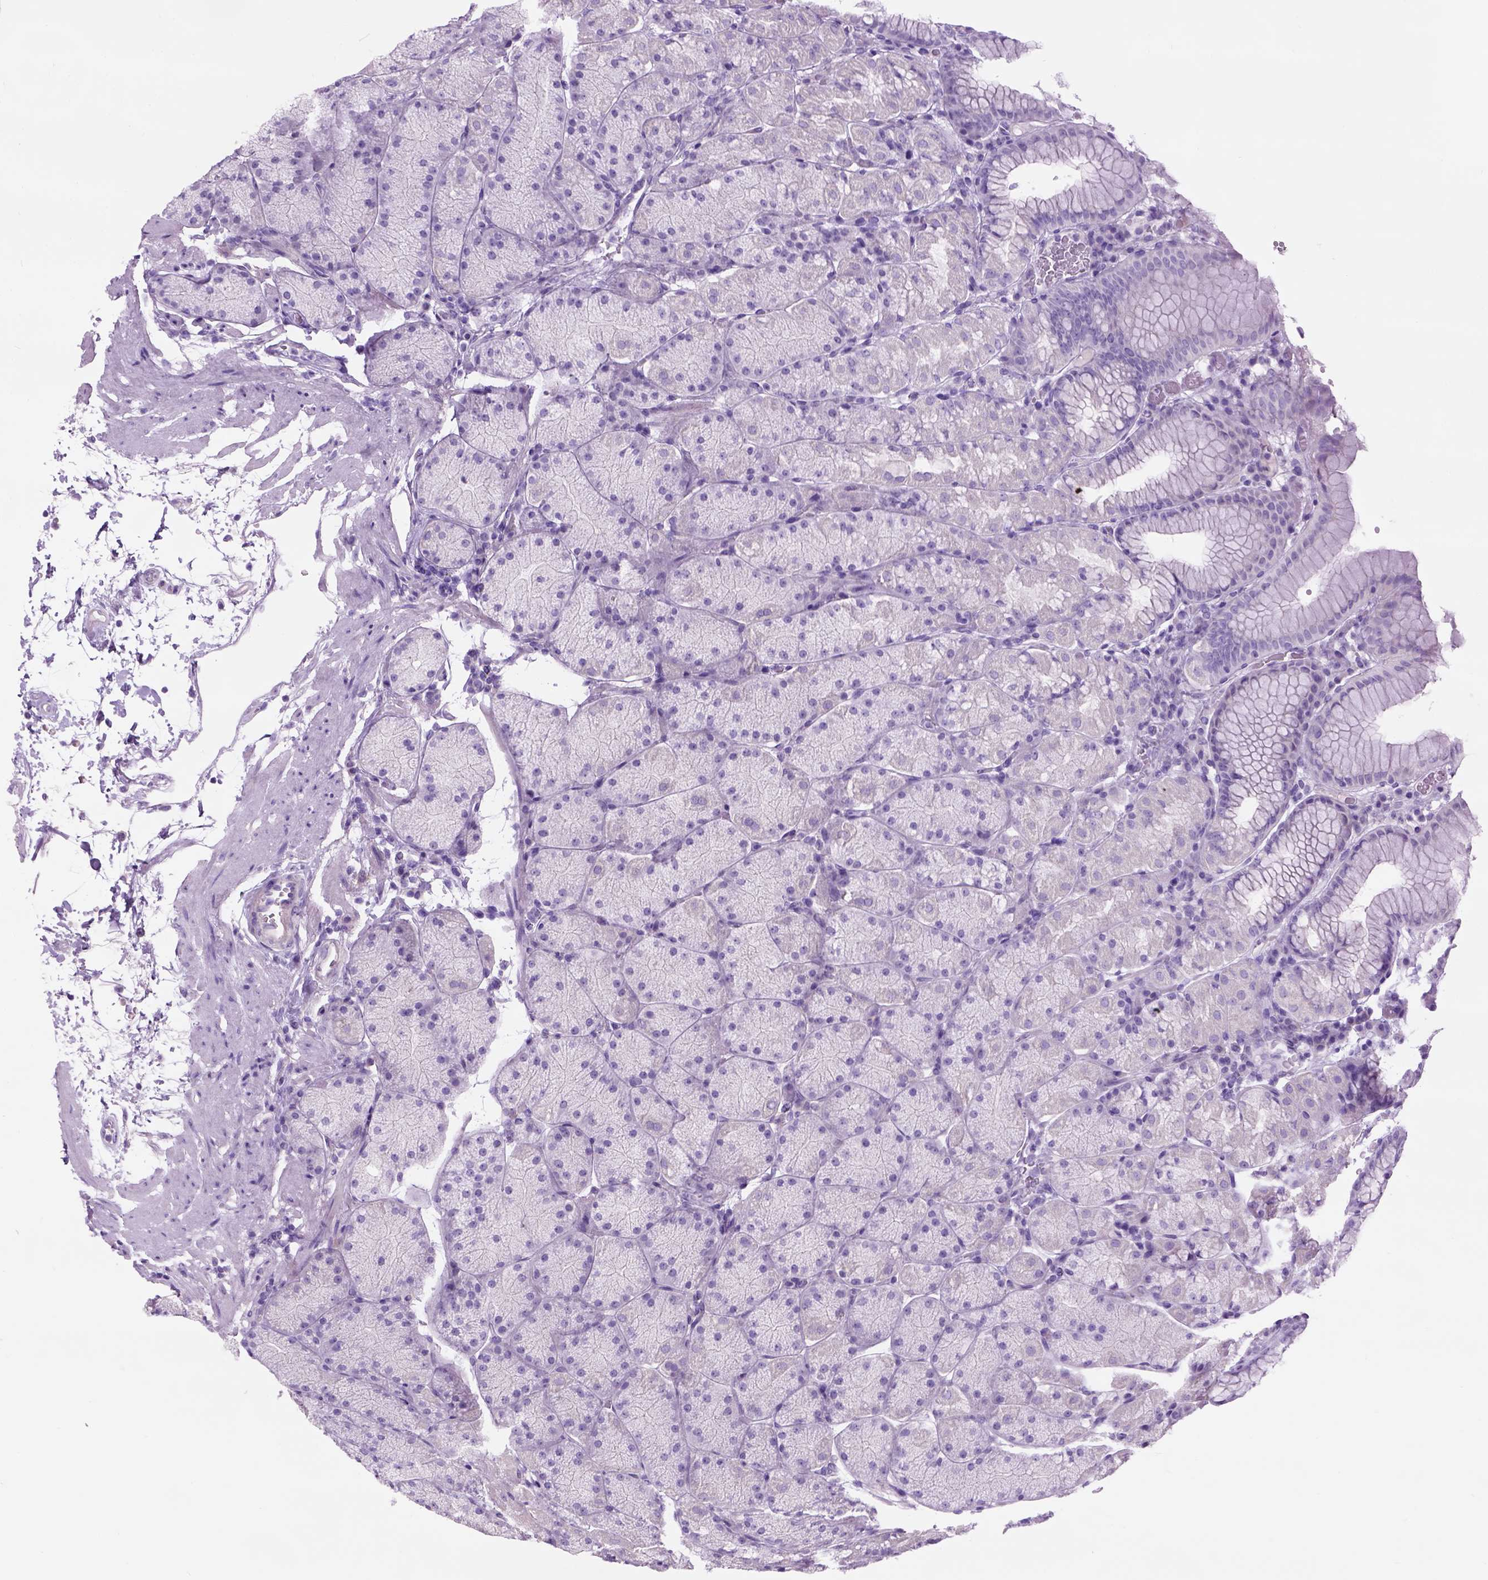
{"staining": {"intensity": "negative", "quantity": "none", "location": "none"}, "tissue": "stomach", "cell_type": "Glandular cells", "image_type": "normal", "snomed": [{"axis": "morphology", "description": "Normal tissue, NOS"}, {"axis": "topography", "description": "Stomach, upper"}, {"axis": "topography", "description": "Stomach"}], "caption": "A photomicrograph of stomach stained for a protein displays no brown staining in glandular cells.", "gene": "GABRB2", "patient": {"sex": "male", "age": 76}}